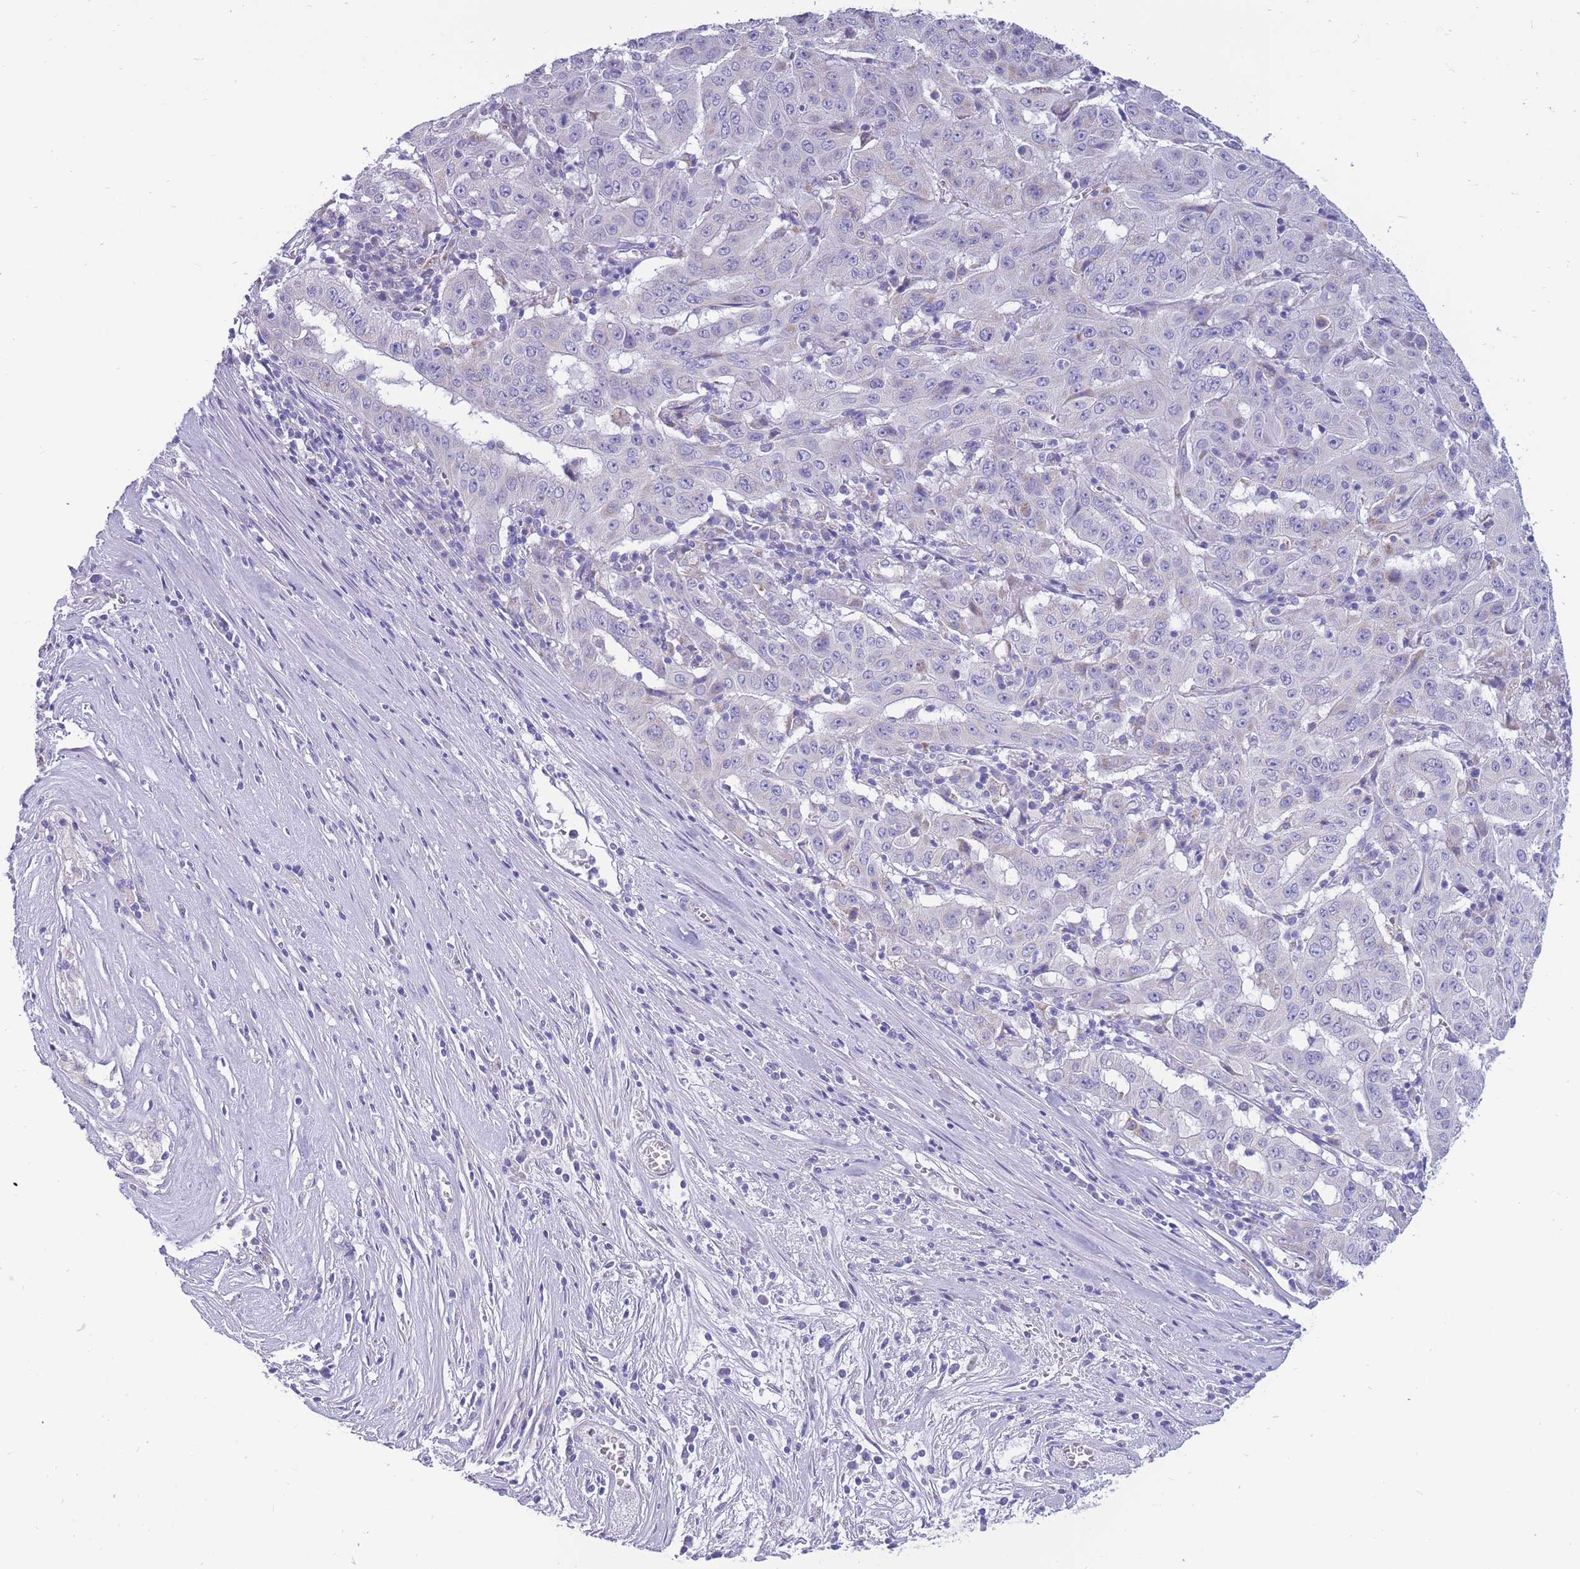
{"staining": {"intensity": "moderate", "quantity": "<25%", "location": "cytoplasmic/membranous"}, "tissue": "pancreatic cancer", "cell_type": "Tumor cells", "image_type": "cancer", "snomed": [{"axis": "morphology", "description": "Adenocarcinoma, NOS"}, {"axis": "topography", "description": "Pancreas"}], "caption": "Protein staining reveals moderate cytoplasmic/membranous positivity in about <25% of tumor cells in pancreatic adenocarcinoma.", "gene": "INTS2", "patient": {"sex": "male", "age": 63}}